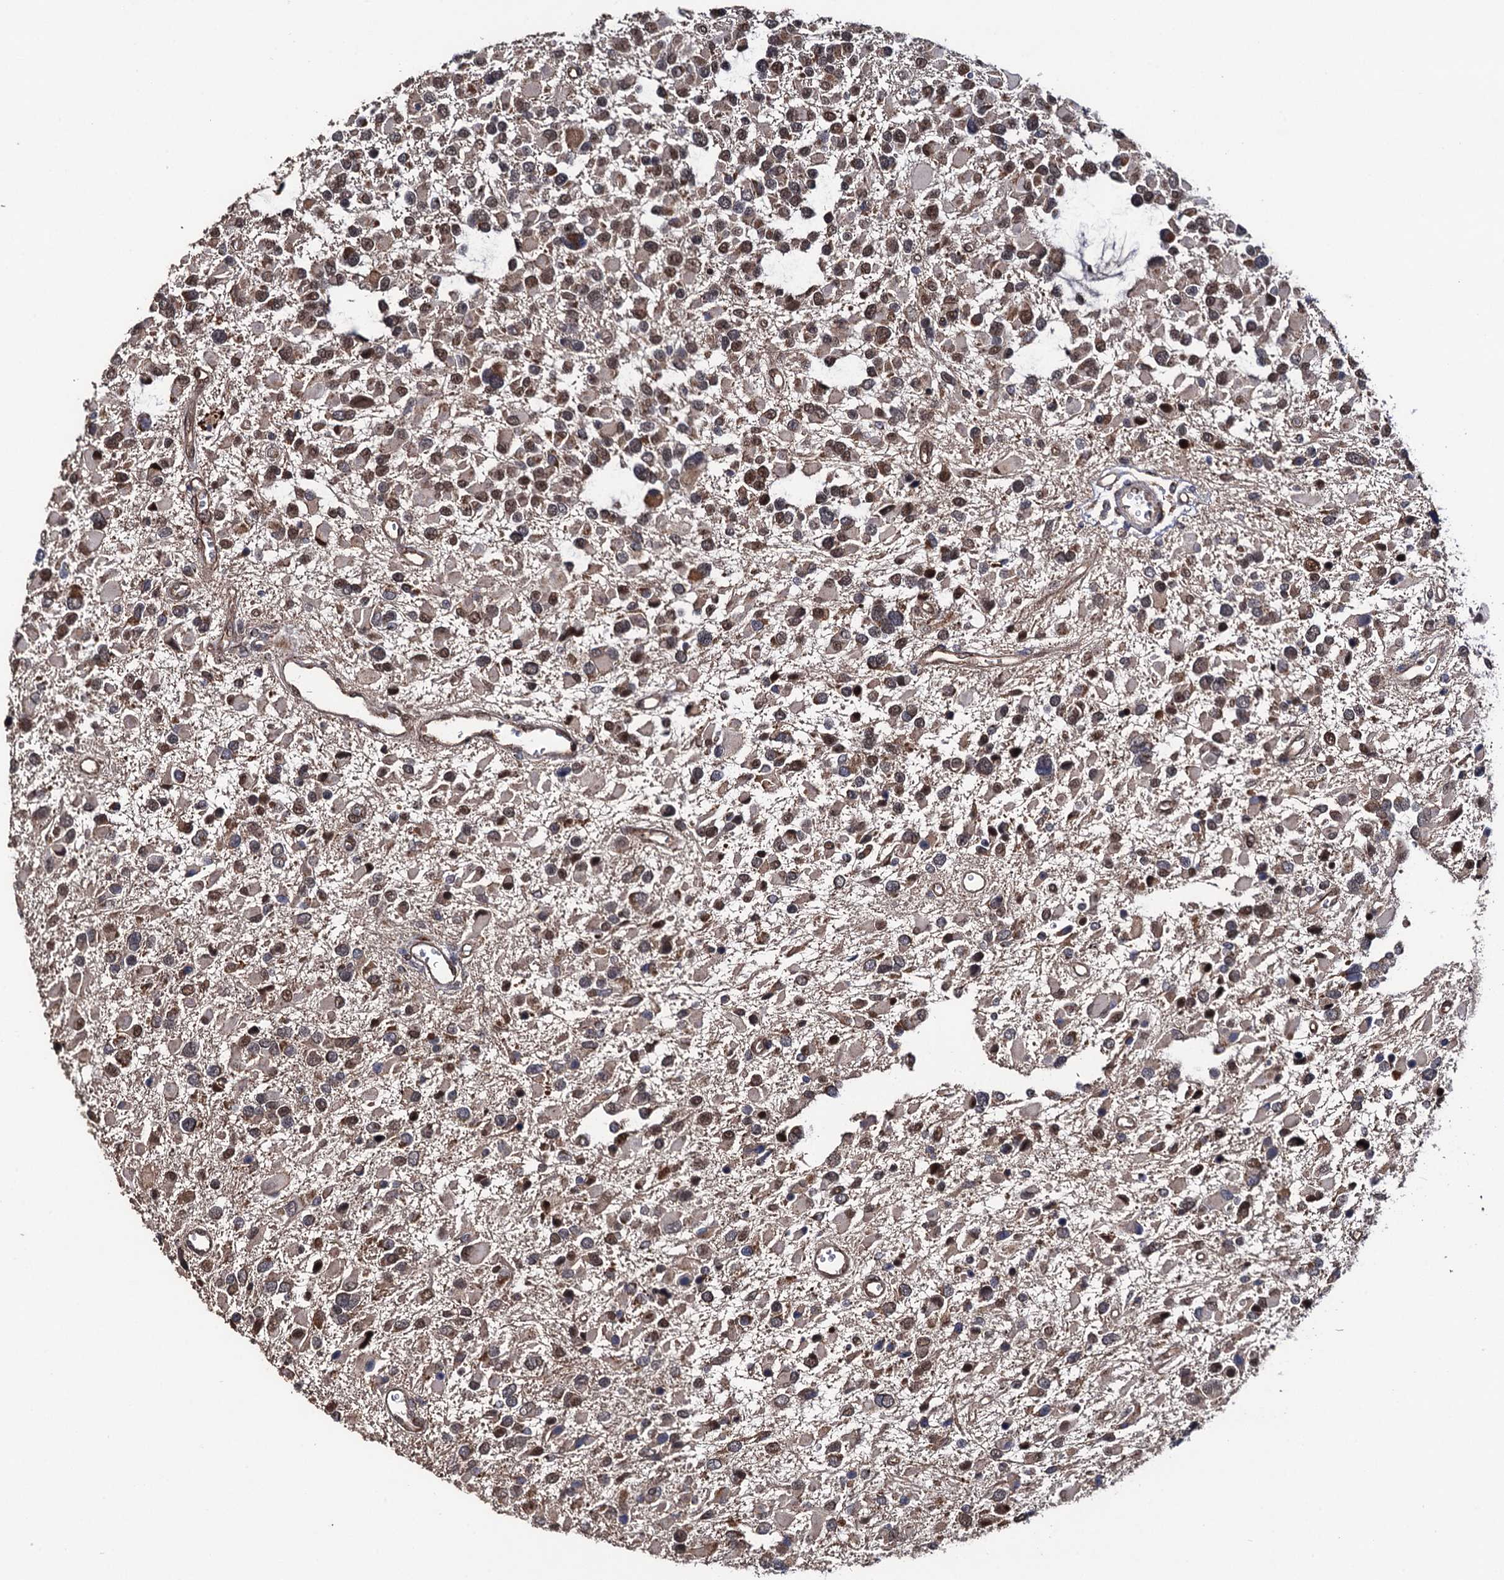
{"staining": {"intensity": "moderate", "quantity": "25%-75%", "location": "nuclear"}, "tissue": "glioma", "cell_type": "Tumor cells", "image_type": "cancer", "snomed": [{"axis": "morphology", "description": "Glioma, malignant, High grade"}, {"axis": "topography", "description": "Brain"}], "caption": "Moderate nuclear protein positivity is appreciated in approximately 25%-75% of tumor cells in high-grade glioma (malignant).", "gene": "LRRC63", "patient": {"sex": "male", "age": 53}}